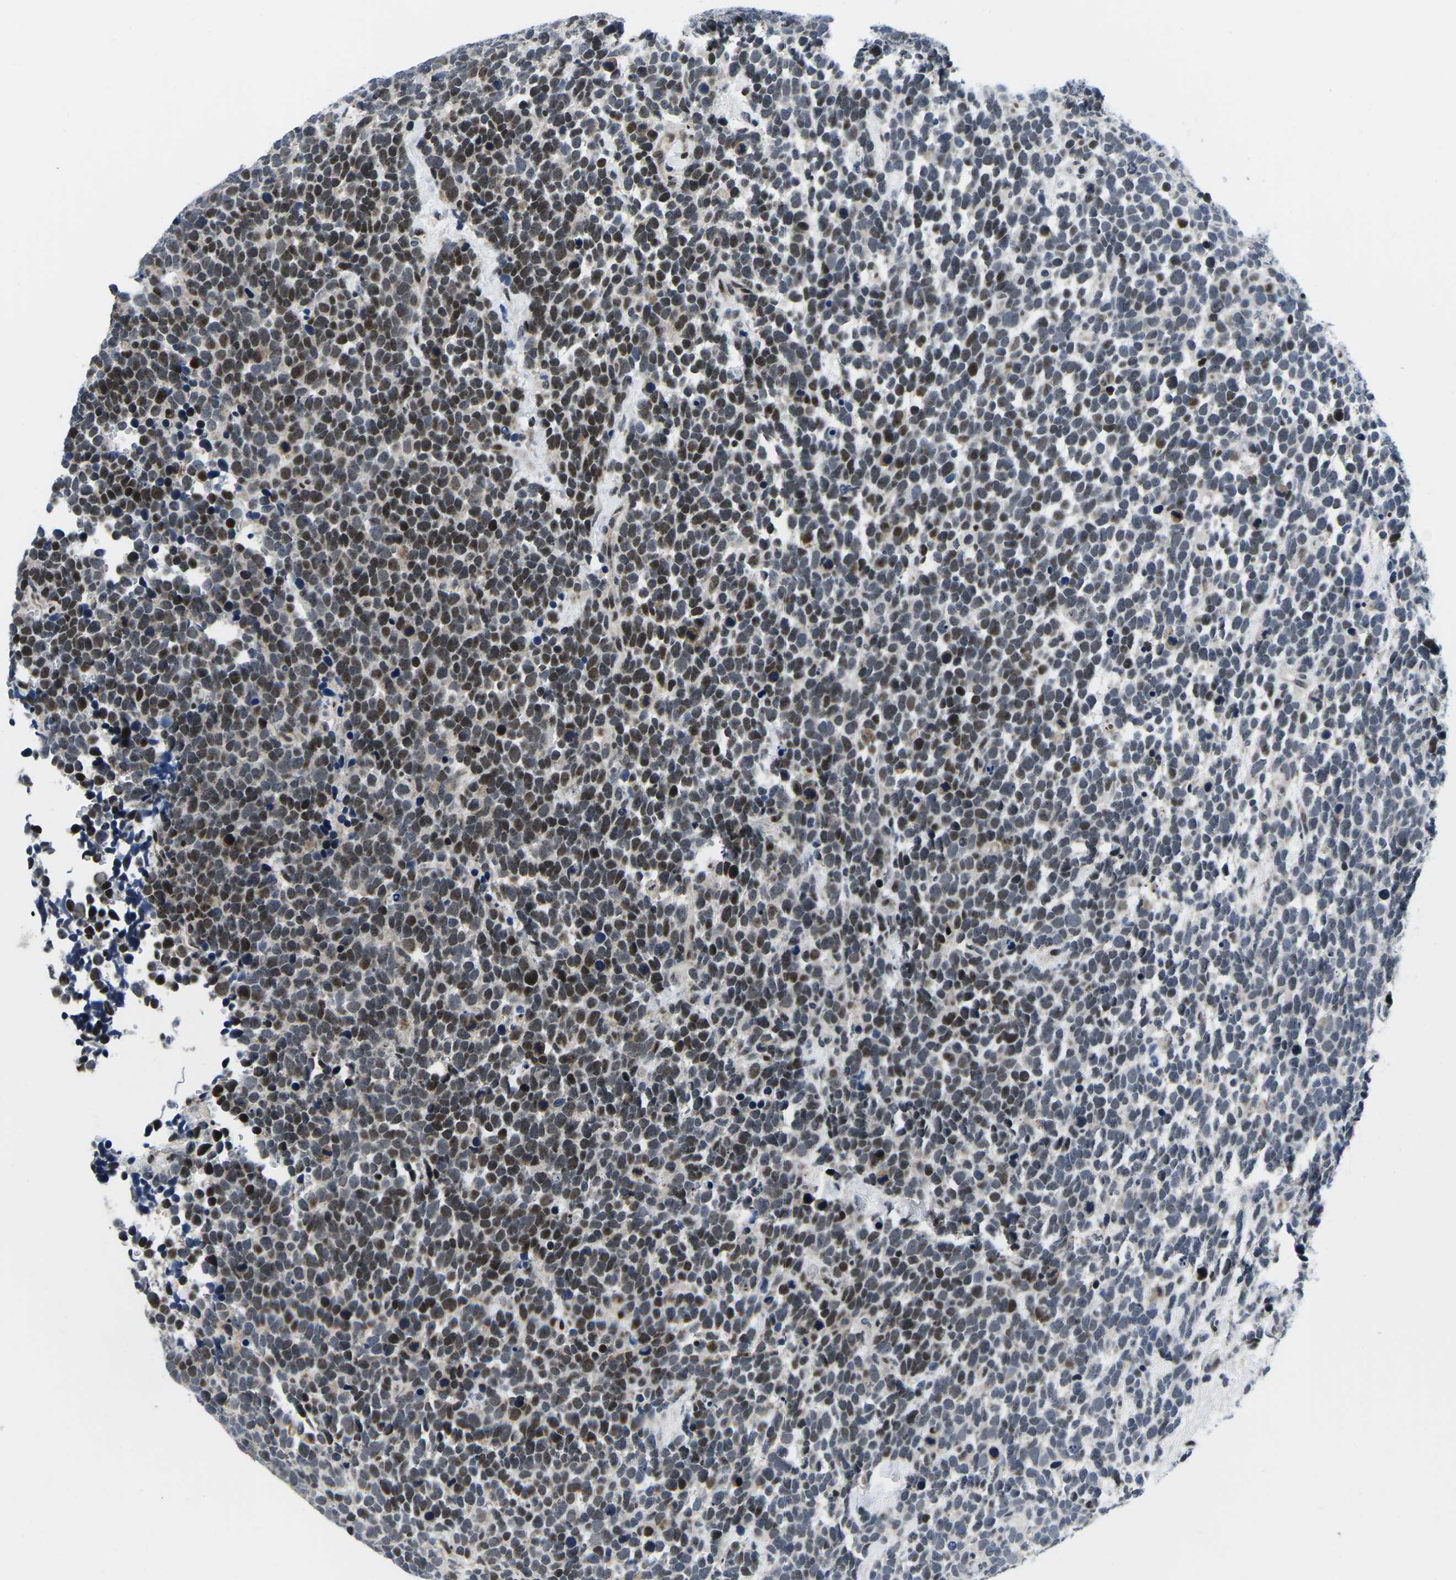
{"staining": {"intensity": "strong", "quantity": "25%-75%", "location": "nuclear"}, "tissue": "urothelial cancer", "cell_type": "Tumor cells", "image_type": "cancer", "snomed": [{"axis": "morphology", "description": "Urothelial carcinoma, High grade"}, {"axis": "topography", "description": "Urinary bladder"}], "caption": "Brown immunohistochemical staining in urothelial cancer demonstrates strong nuclear staining in approximately 25%-75% of tumor cells.", "gene": "CDC73", "patient": {"sex": "female", "age": 82}}